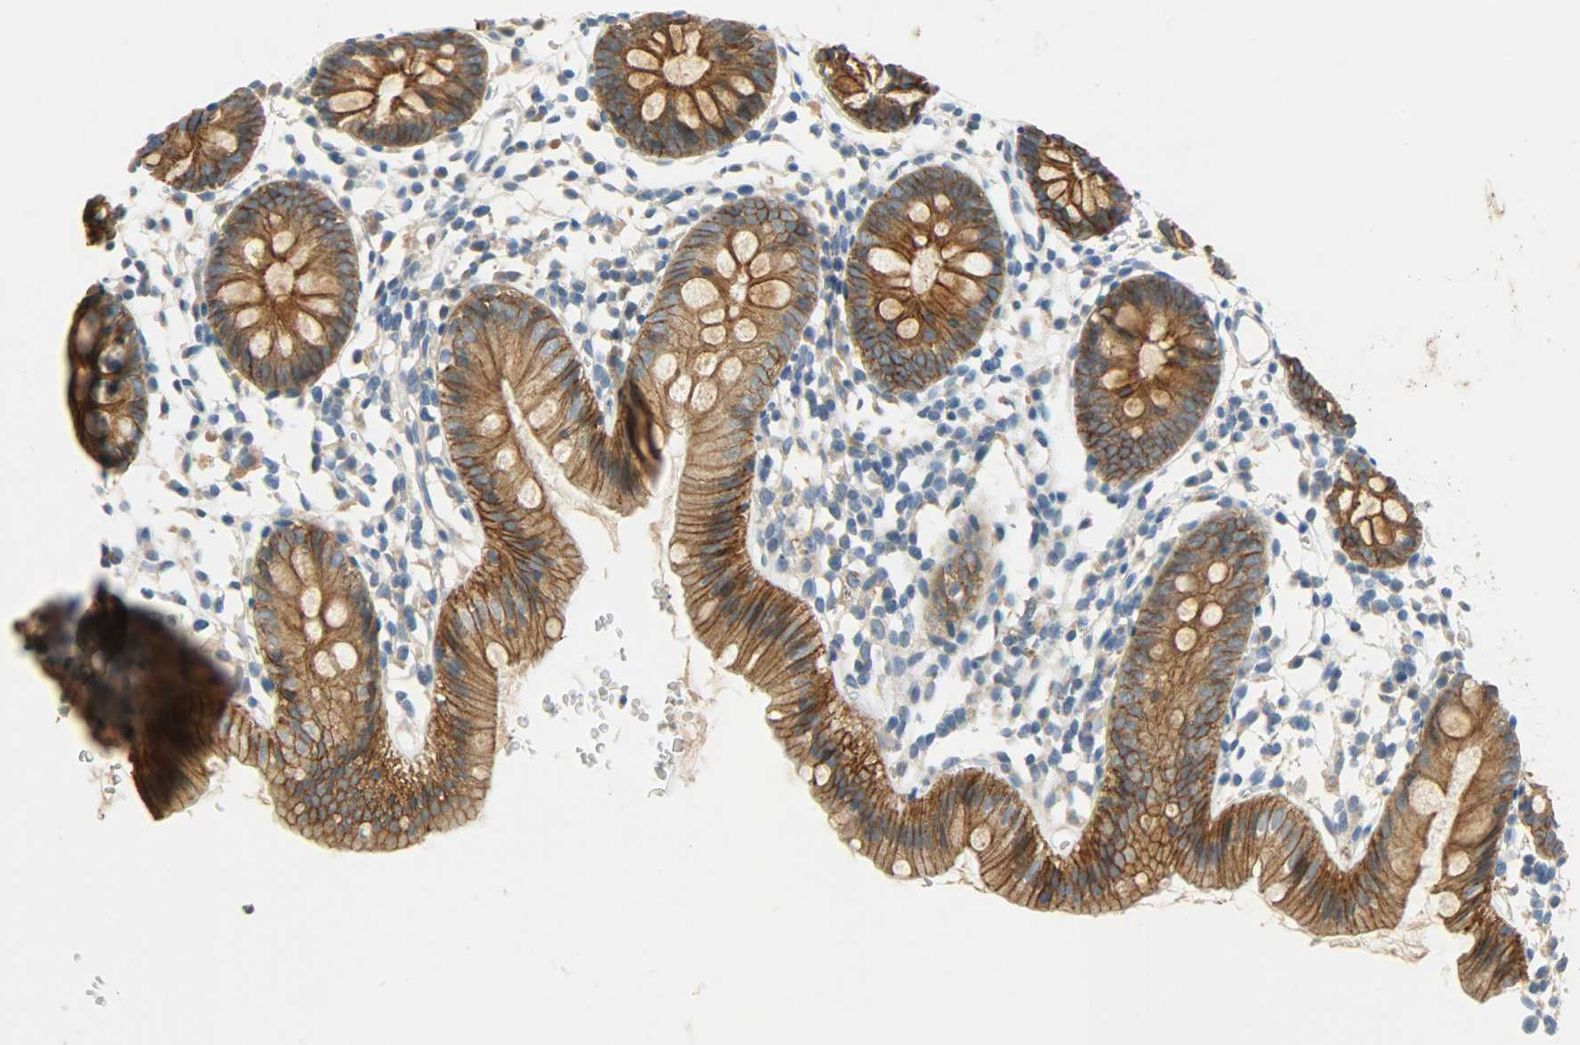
{"staining": {"intensity": "strong", "quantity": ">75%", "location": "cytoplasmic/membranous"}, "tissue": "colon", "cell_type": "Glandular cells", "image_type": "normal", "snomed": [{"axis": "morphology", "description": "Normal tissue, NOS"}, {"axis": "topography", "description": "Colon"}], "caption": "This photomicrograph demonstrates IHC staining of normal human colon, with high strong cytoplasmic/membranous staining in about >75% of glandular cells.", "gene": "DSG2", "patient": {"sex": "male", "age": 14}}